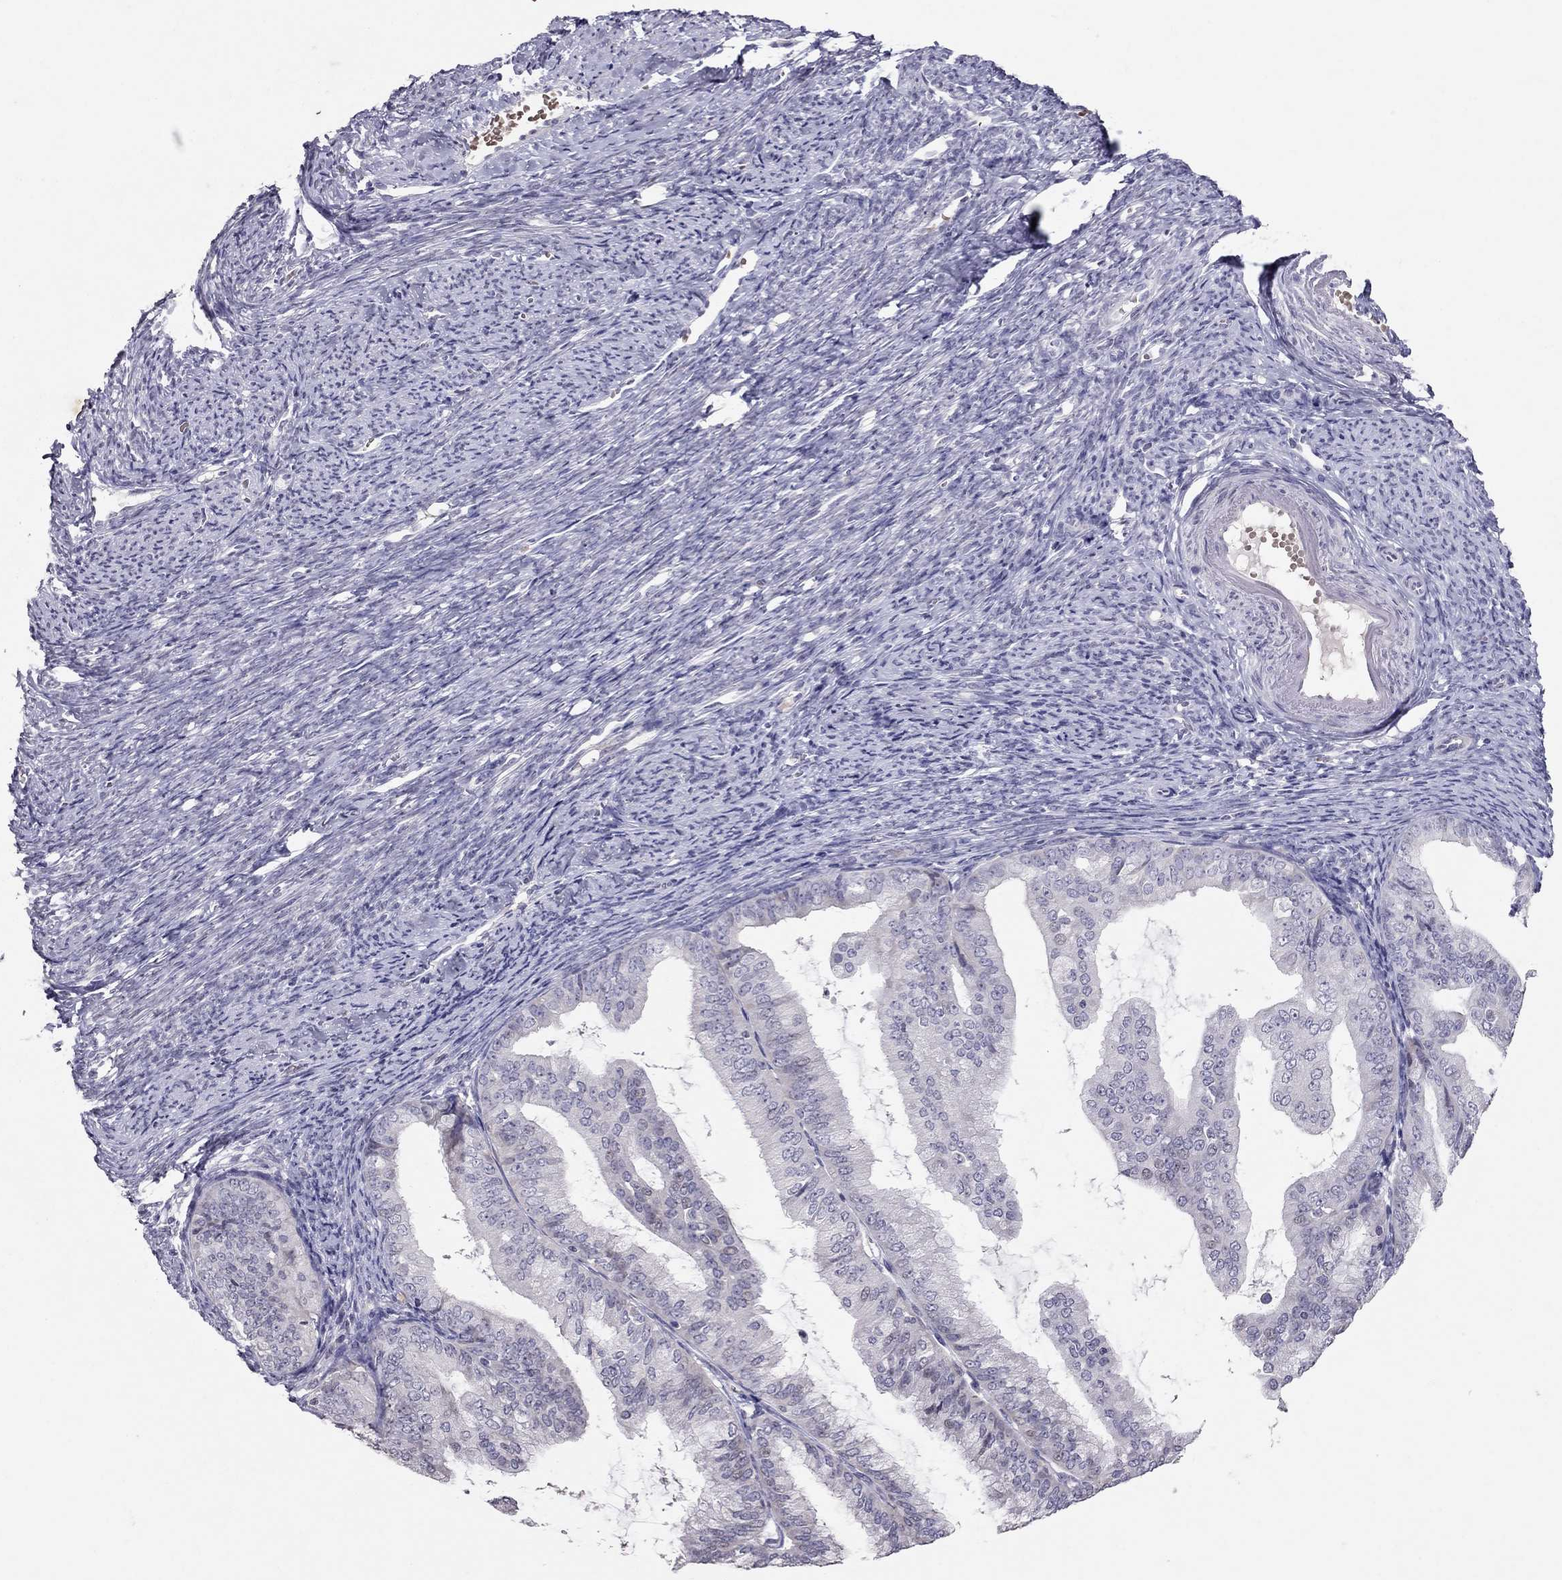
{"staining": {"intensity": "weak", "quantity": "<25%", "location": "cytoplasmic/membranous"}, "tissue": "endometrial cancer", "cell_type": "Tumor cells", "image_type": "cancer", "snomed": [{"axis": "morphology", "description": "Adenocarcinoma, NOS"}, {"axis": "topography", "description": "Endometrium"}], "caption": "This is an immunohistochemistry histopathology image of endometrial adenocarcinoma. There is no positivity in tumor cells.", "gene": "TSHB", "patient": {"sex": "female", "age": 63}}